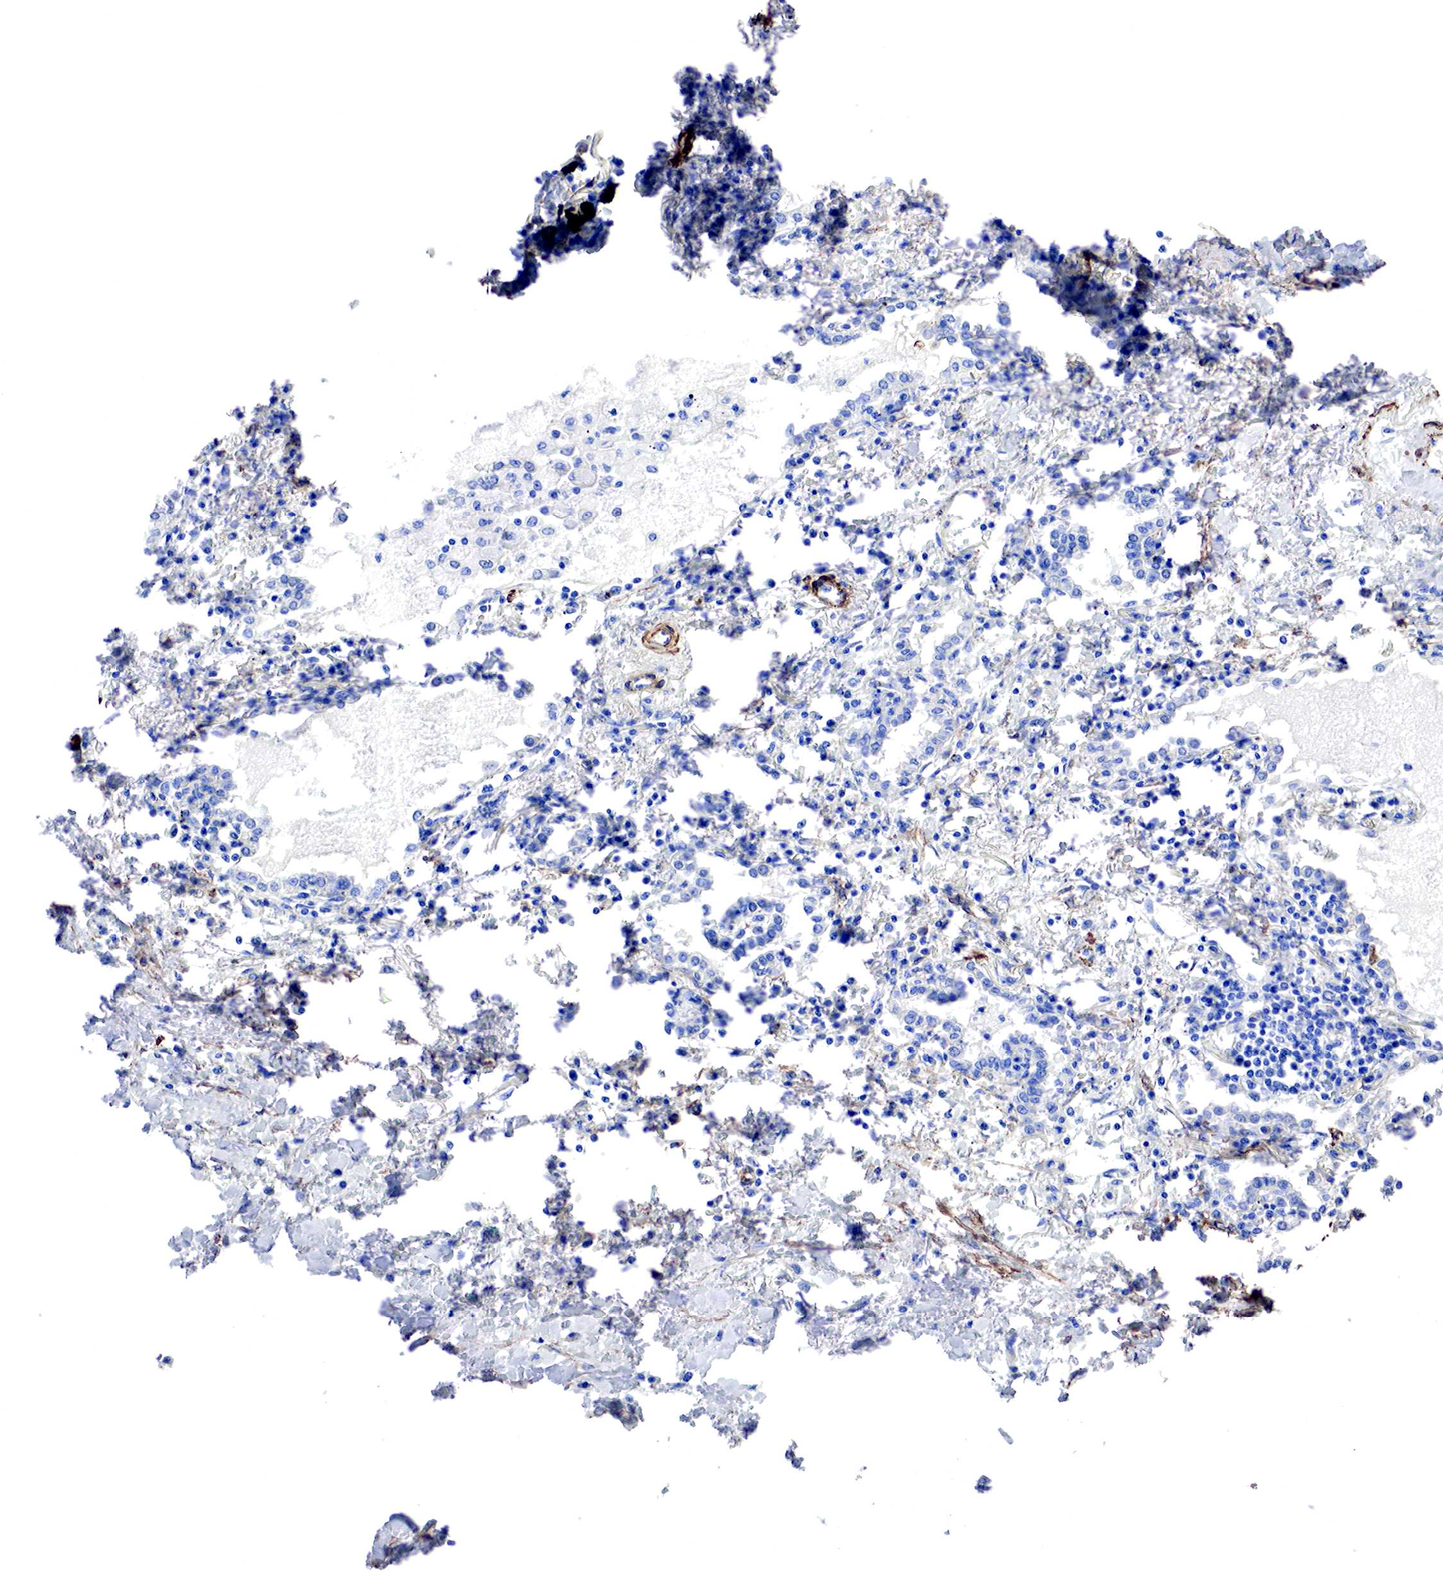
{"staining": {"intensity": "negative", "quantity": "none", "location": "none"}, "tissue": "lung cancer", "cell_type": "Tumor cells", "image_type": "cancer", "snomed": [{"axis": "morphology", "description": "Adenocarcinoma, NOS"}, {"axis": "topography", "description": "Lung"}], "caption": "IHC of human lung cancer shows no positivity in tumor cells.", "gene": "TPM1", "patient": {"sex": "male", "age": 60}}